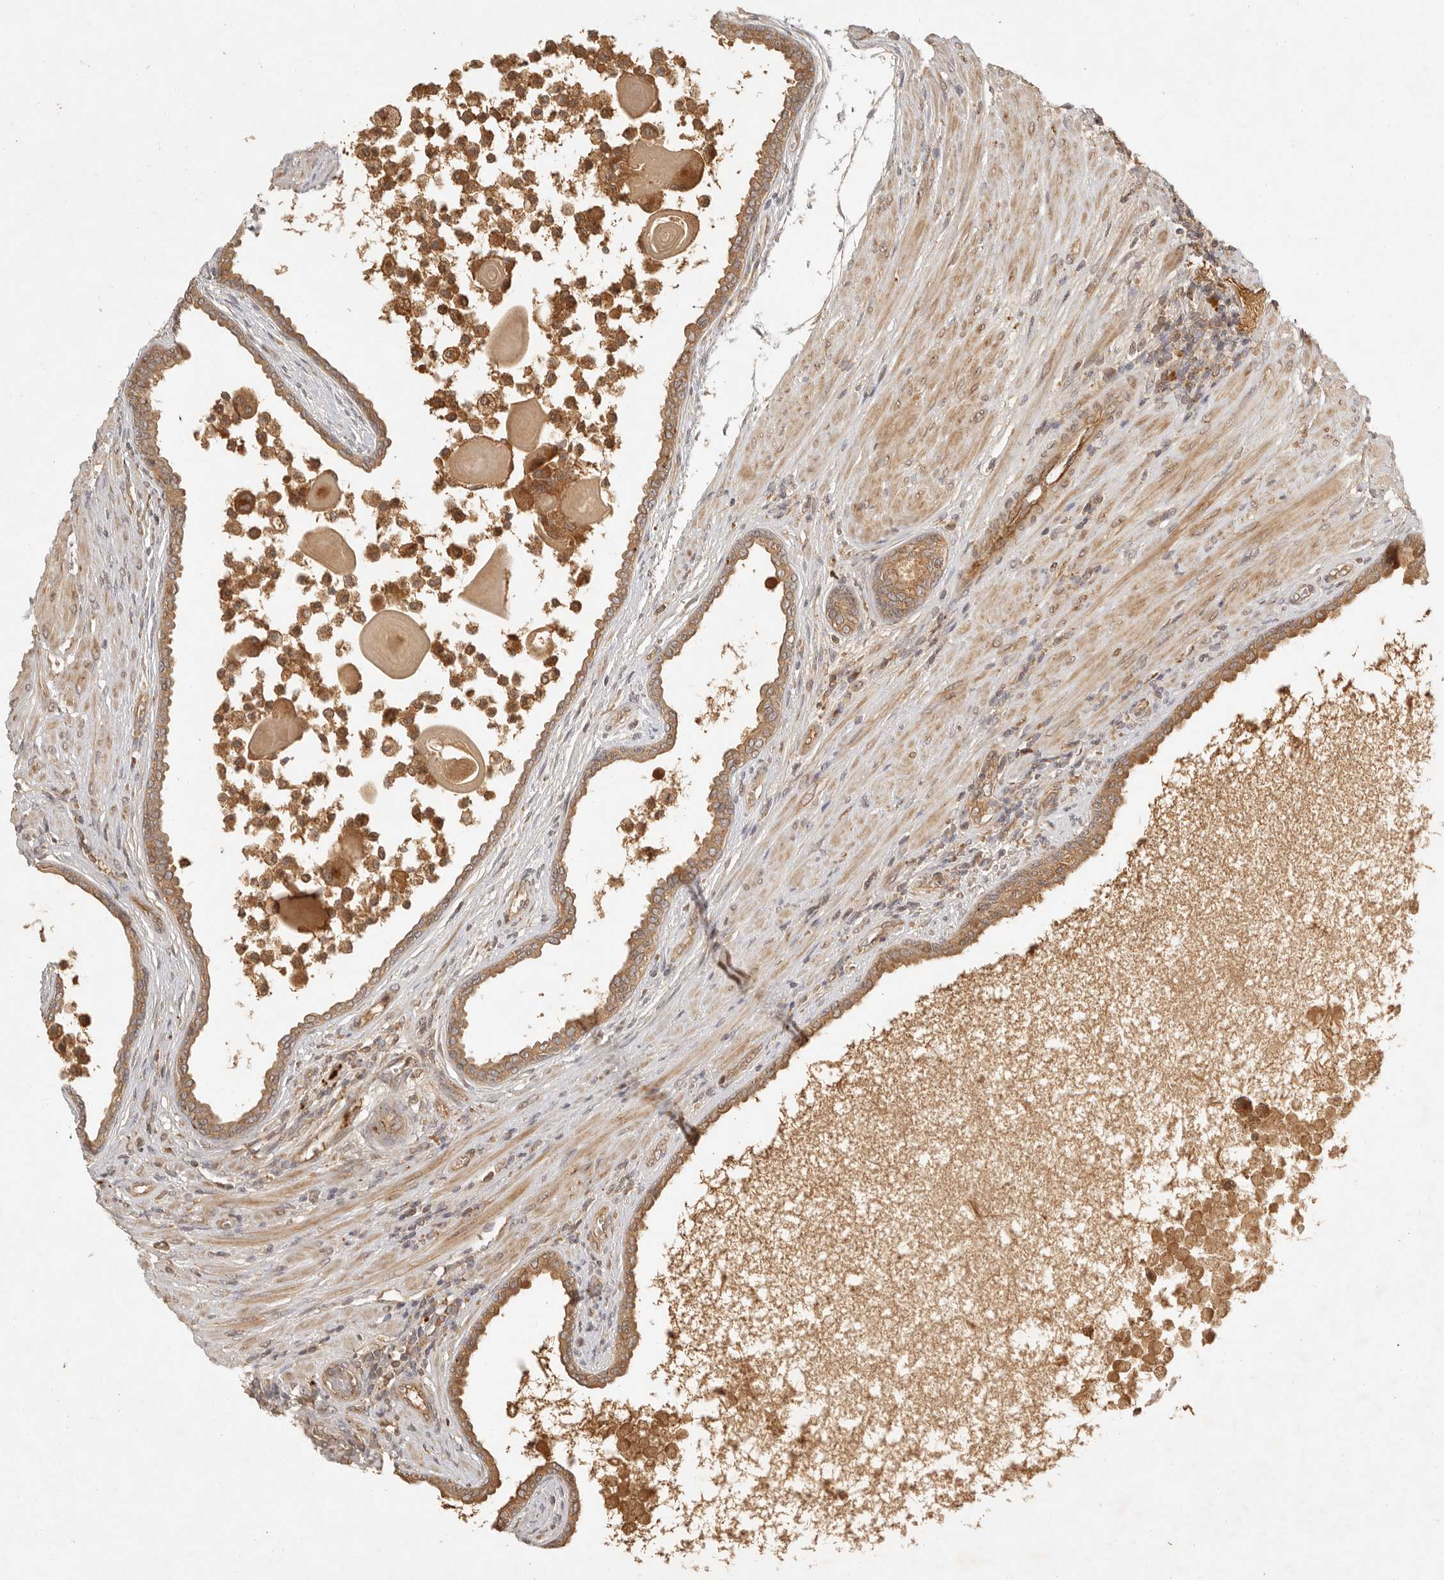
{"staining": {"intensity": "moderate", "quantity": ">75%", "location": "cytoplasmic/membranous"}, "tissue": "prostate cancer", "cell_type": "Tumor cells", "image_type": "cancer", "snomed": [{"axis": "morphology", "description": "Normal tissue, NOS"}, {"axis": "morphology", "description": "Adenocarcinoma, Low grade"}, {"axis": "topography", "description": "Prostate"}, {"axis": "topography", "description": "Peripheral nerve tissue"}], "caption": "Immunohistochemical staining of human low-grade adenocarcinoma (prostate) displays medium levels of moderate cytoplasmic/membranous protein staining in about >75% of tumor cells. The protein is stained brown, and the nuclei are stained in blue (DAB (3,3'-diaminobenzidine) IHC with brightfield microscopy, high magnification).", "gene": "ANKRD61", "patient": {"sex": "male", "age": 71}}